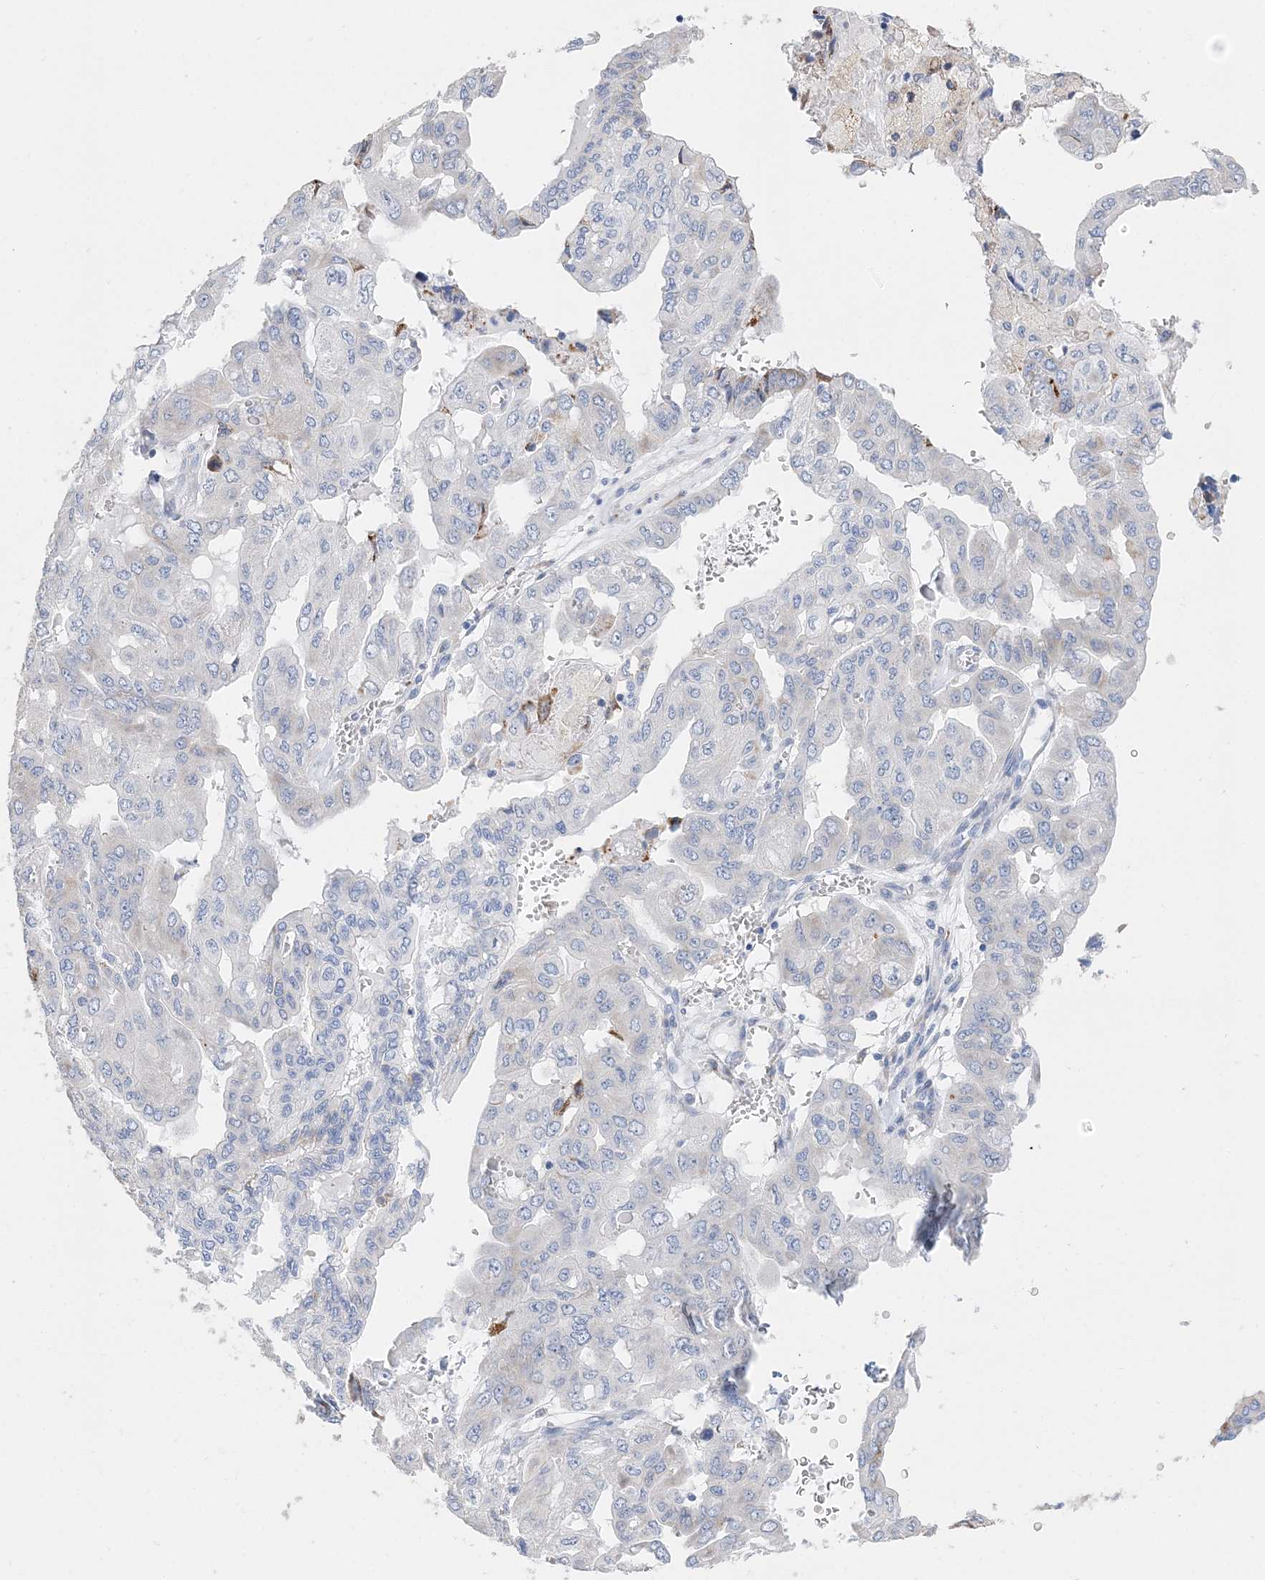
{"staining": {"intensity": "weak", "quantity": "<25%", "location": "cytoplasmic/membranous"}, "tissue": "pancreatic cancer", "cell_type": "Tumor cells", "image_type": "cancer", "snomed": [{"axis": "morphology", "description": "Adenocarcinoma, NOS"}, {"axis": "topography", "description": "Pancreas"}], "caption": "There is no significant positivity in tumor cells of adenocarcinoma (pancreatic).", "gene": "TSPYL6", "patient": {"sex": "male", "age": 51}}